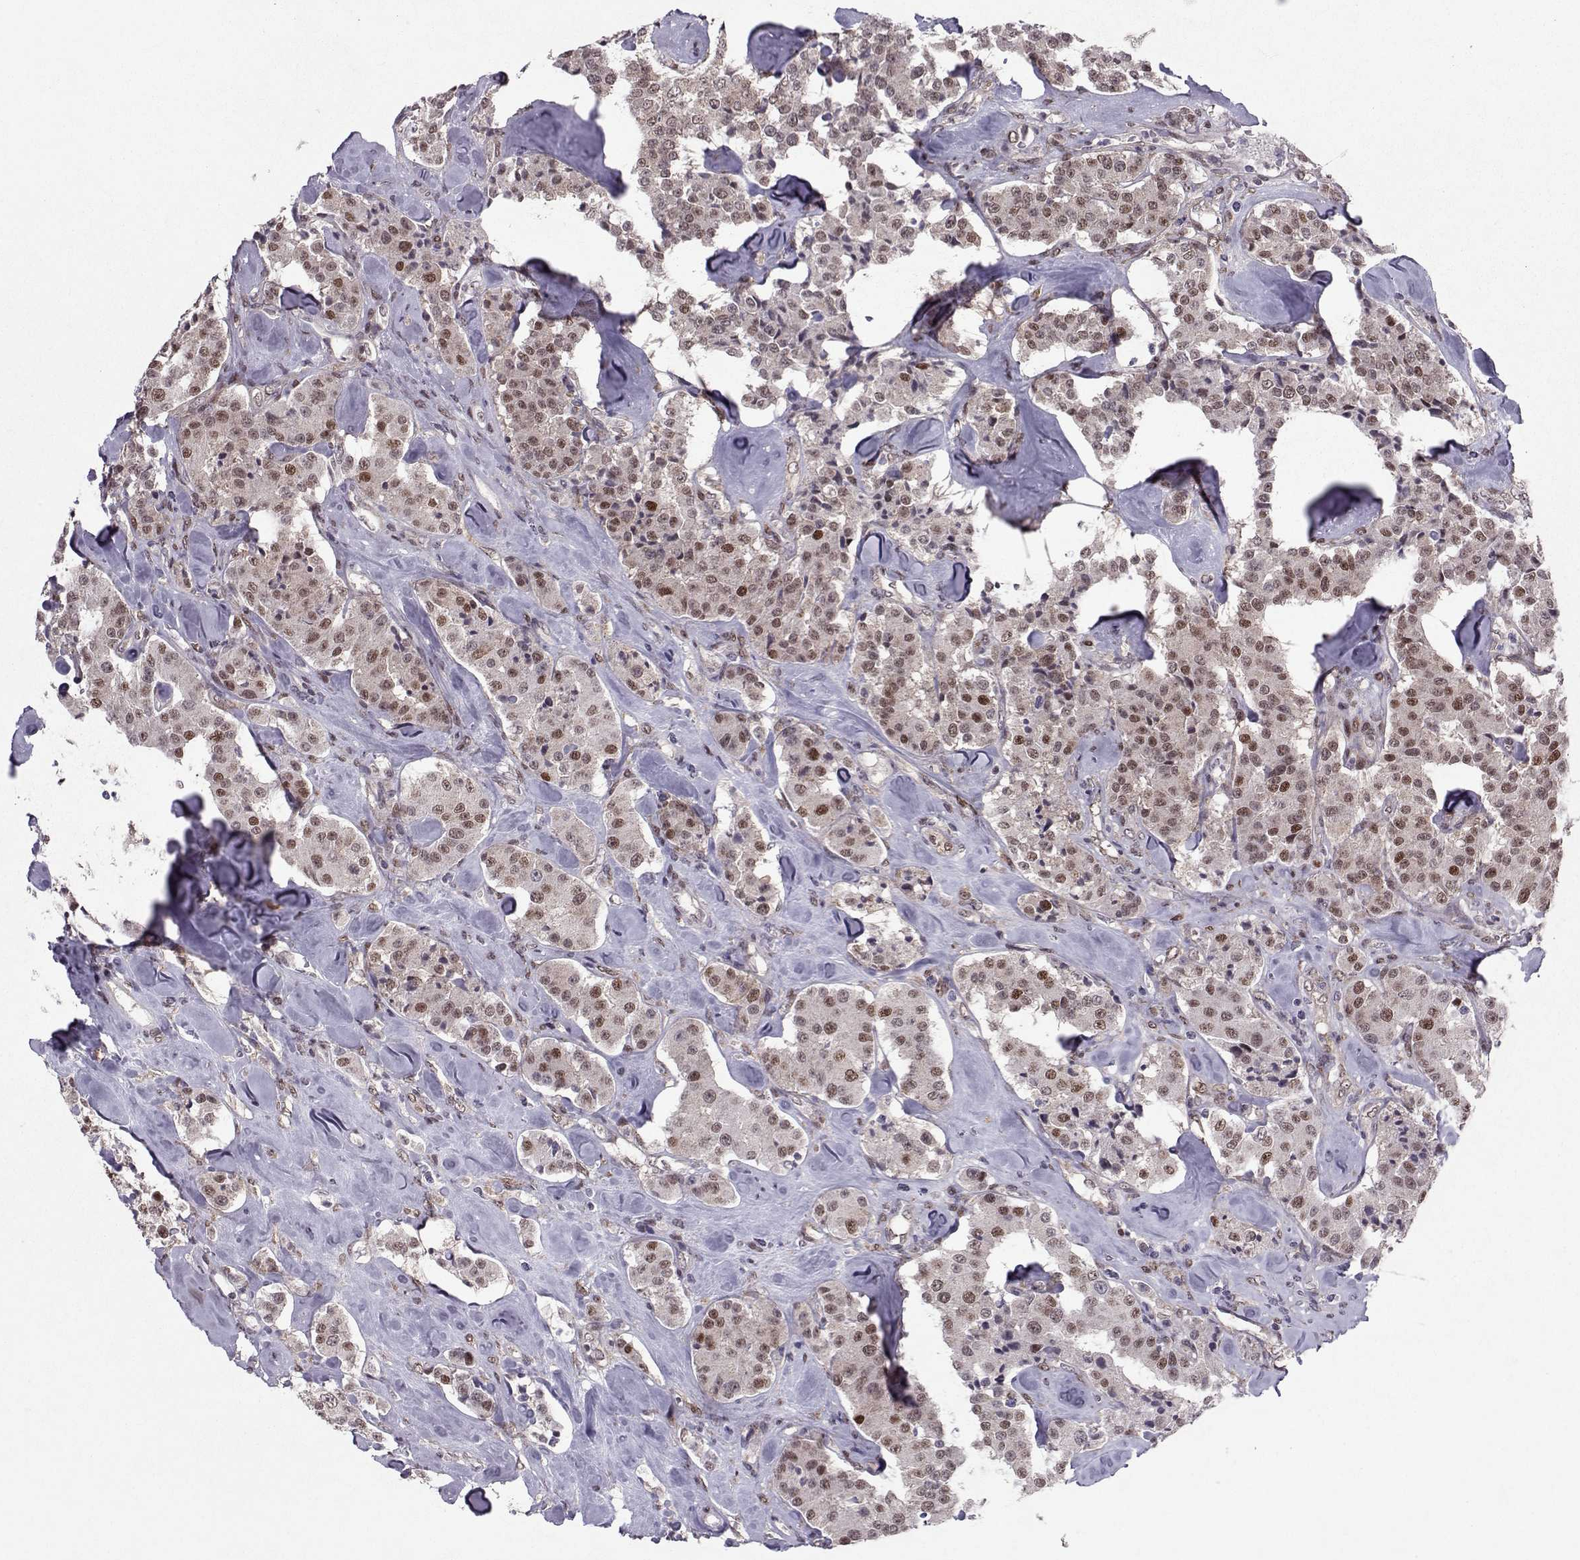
{"staining": {"intensity": "moderate", "quantity": "25%-75%", "location": "nuclear"}, "tissue": "carcinoid", "cell_type": "Tumor cells", "image_type": "cancer", "snomed": [{"axis": "morphology", "description": "Carcinoid, malignant, NOS"}, {"axis": "topography", "description": "Pancreas"}], "caption": "Protein staining displays moderate nuclear staining in about 25%-75% of tumor cells in carcinoid (malignant).", "gene": "CDK4", "patient": {"sex": "male", "age": 41}}